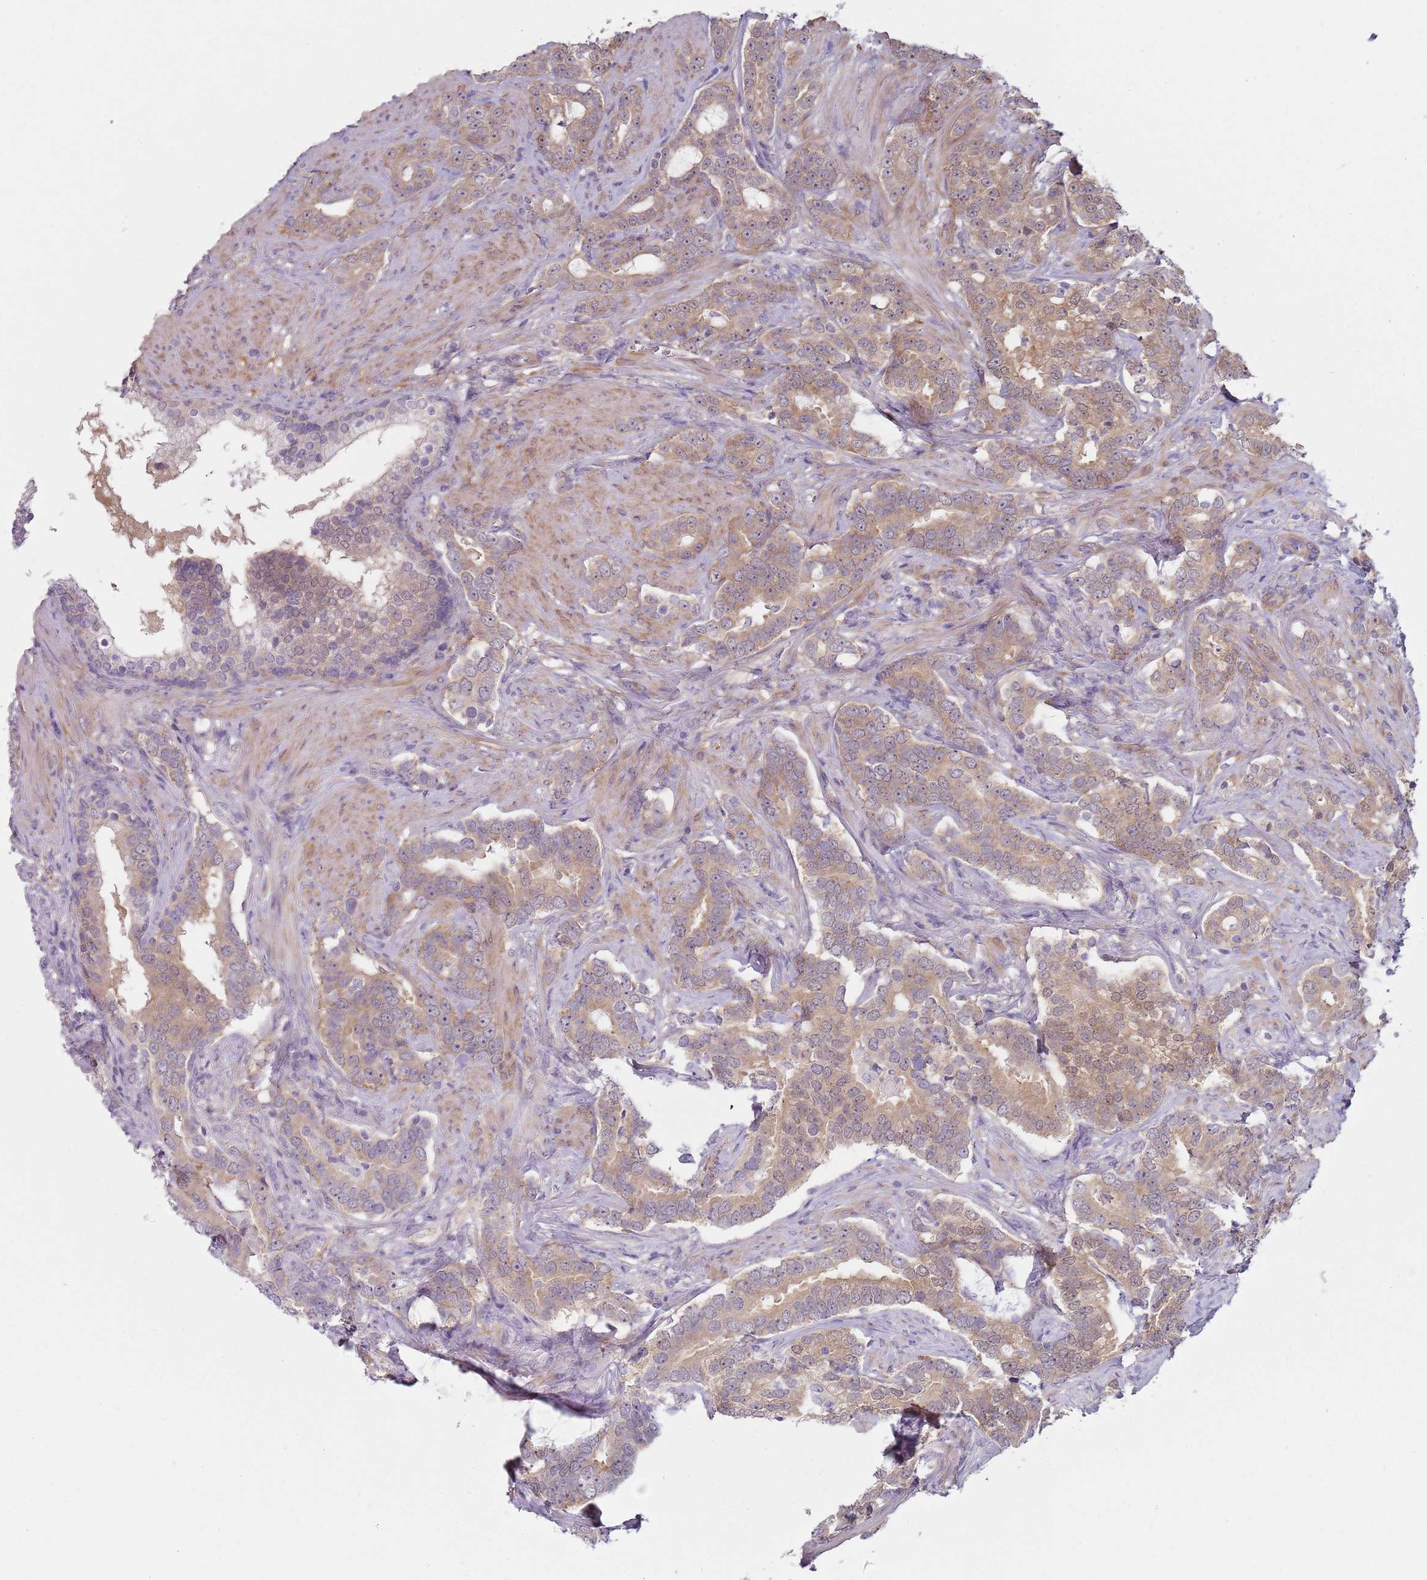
{"staining": {"intensity": "weak", "quantity": ">75%", "location": "cytoplasmic/membranous"}, "tissue": "prostate cancer", "cell_type": "Tumor cells", "image_type": "cancer", "snomed": [{"axis": "morphology", "description": "Adenocarcinoma, High grade"}, {"axis": "topography", "description": "Prostate"}], "caption": "High-magnification brightfield microscopy of prostate cancer stained with DAB (3,3'-diaminobenzidine) (brown) and counterstained with hematoxylin (blue). tumor cells exhibit weak cytoplasmic/membranous expression is present in approximately>75% of cells.", "gene": "SLC26A6", "patient": {"sex": "male", "age": 64}}